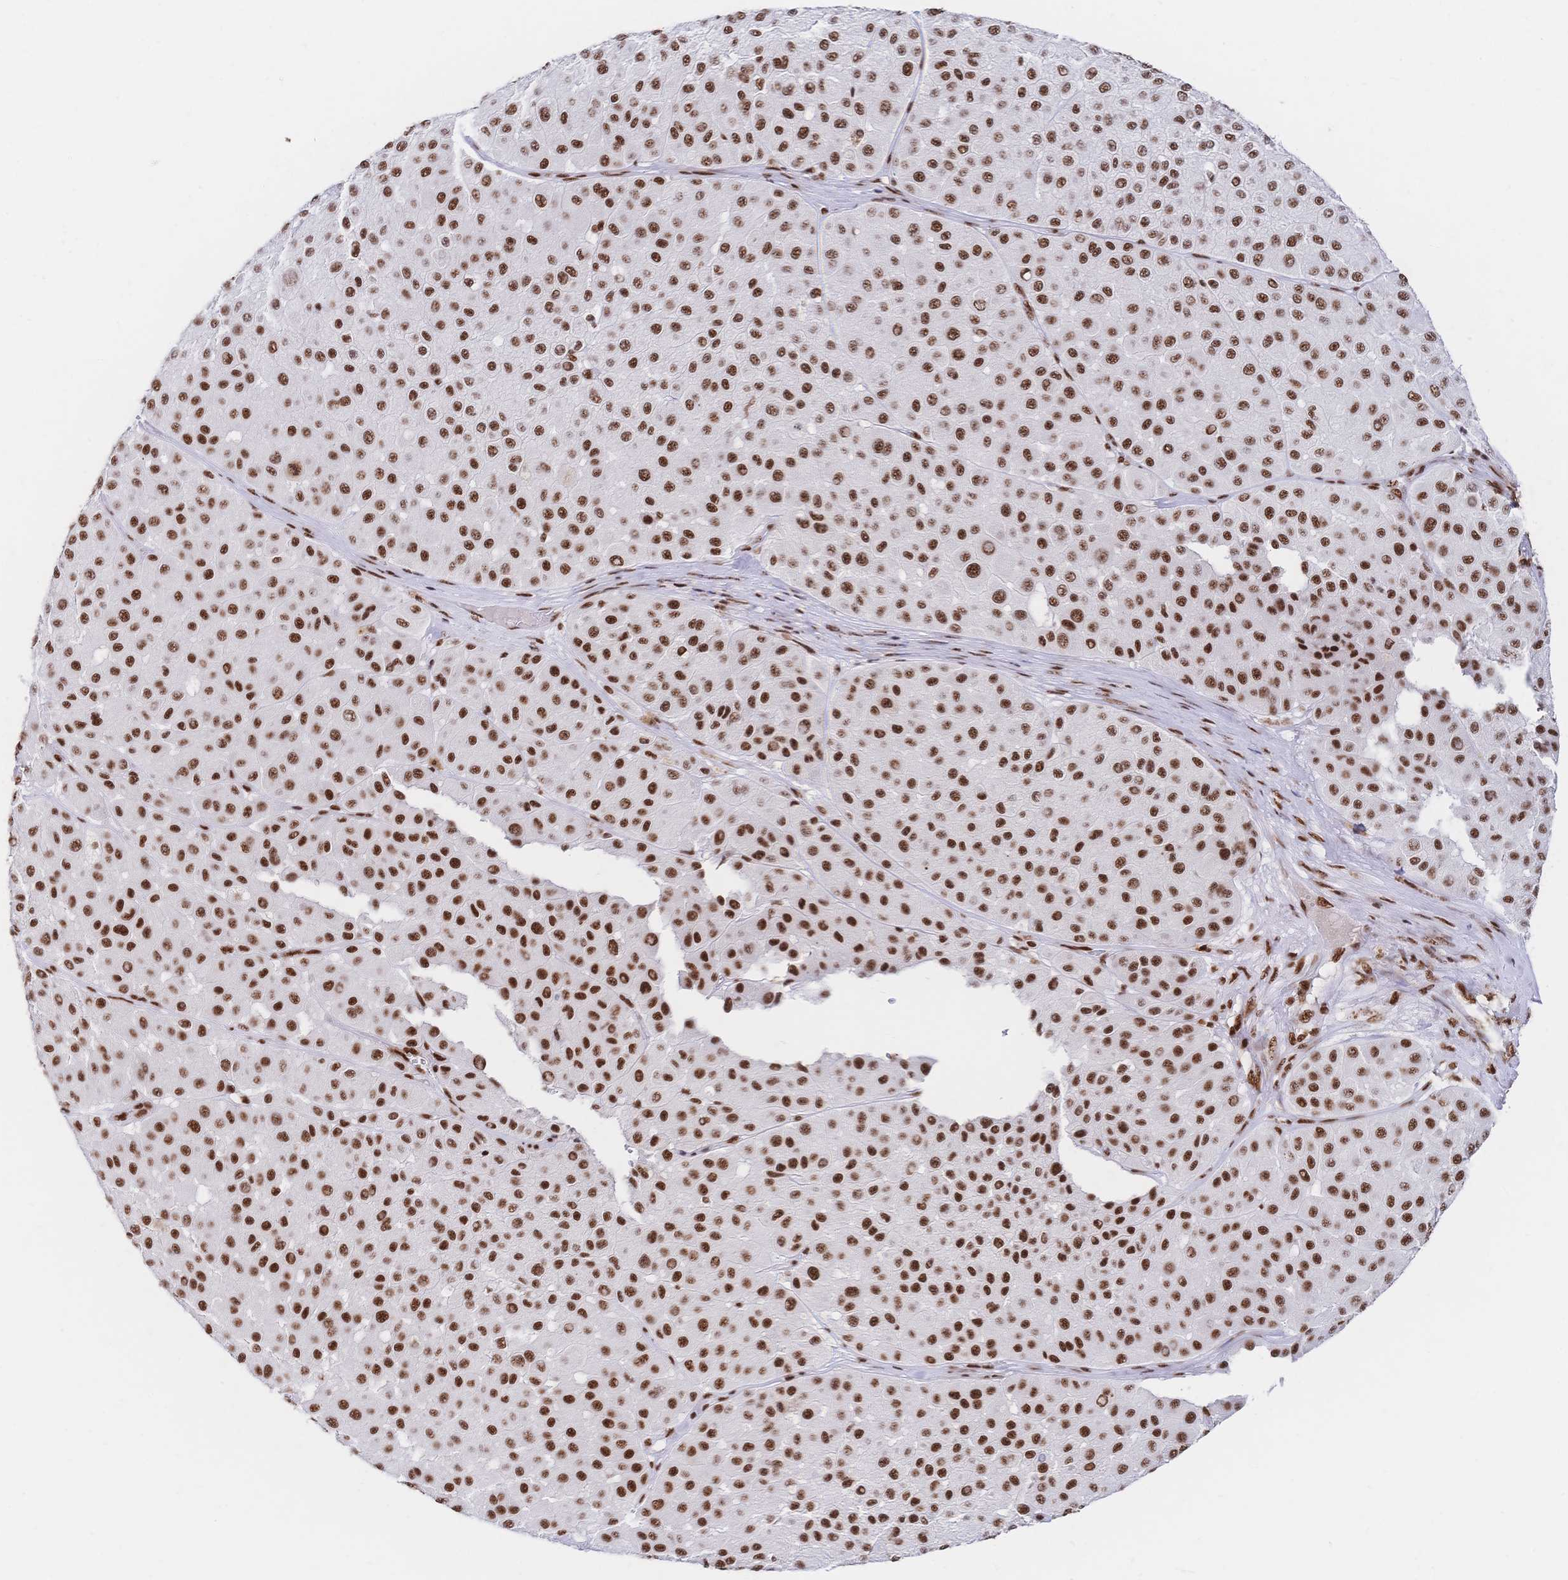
{"staining": {"intensity": "strong", "quantity": ">75%", "location": "nuclear"}, "tissue": "melanoma", "cell_type": "Tumor cells", "image_type": "cancer", "snomed": [{"axis": "morphology", "description": "Malignant melanoma, Metastatic site"}, {"axis": "topography", "description": "Smooth muscle"}], "caption": "Brown immunohistochemical staining in melanoma shows strong nuclear staining in about >75% of tumor cells. The staining was performed using DAB to visualize the protein expression in brown, while the nuclei were stained in blue with hematoxylin (Magnification: 20x).", "gene": "SRSF1", "patient": {"sex": "male", "age": 41}}